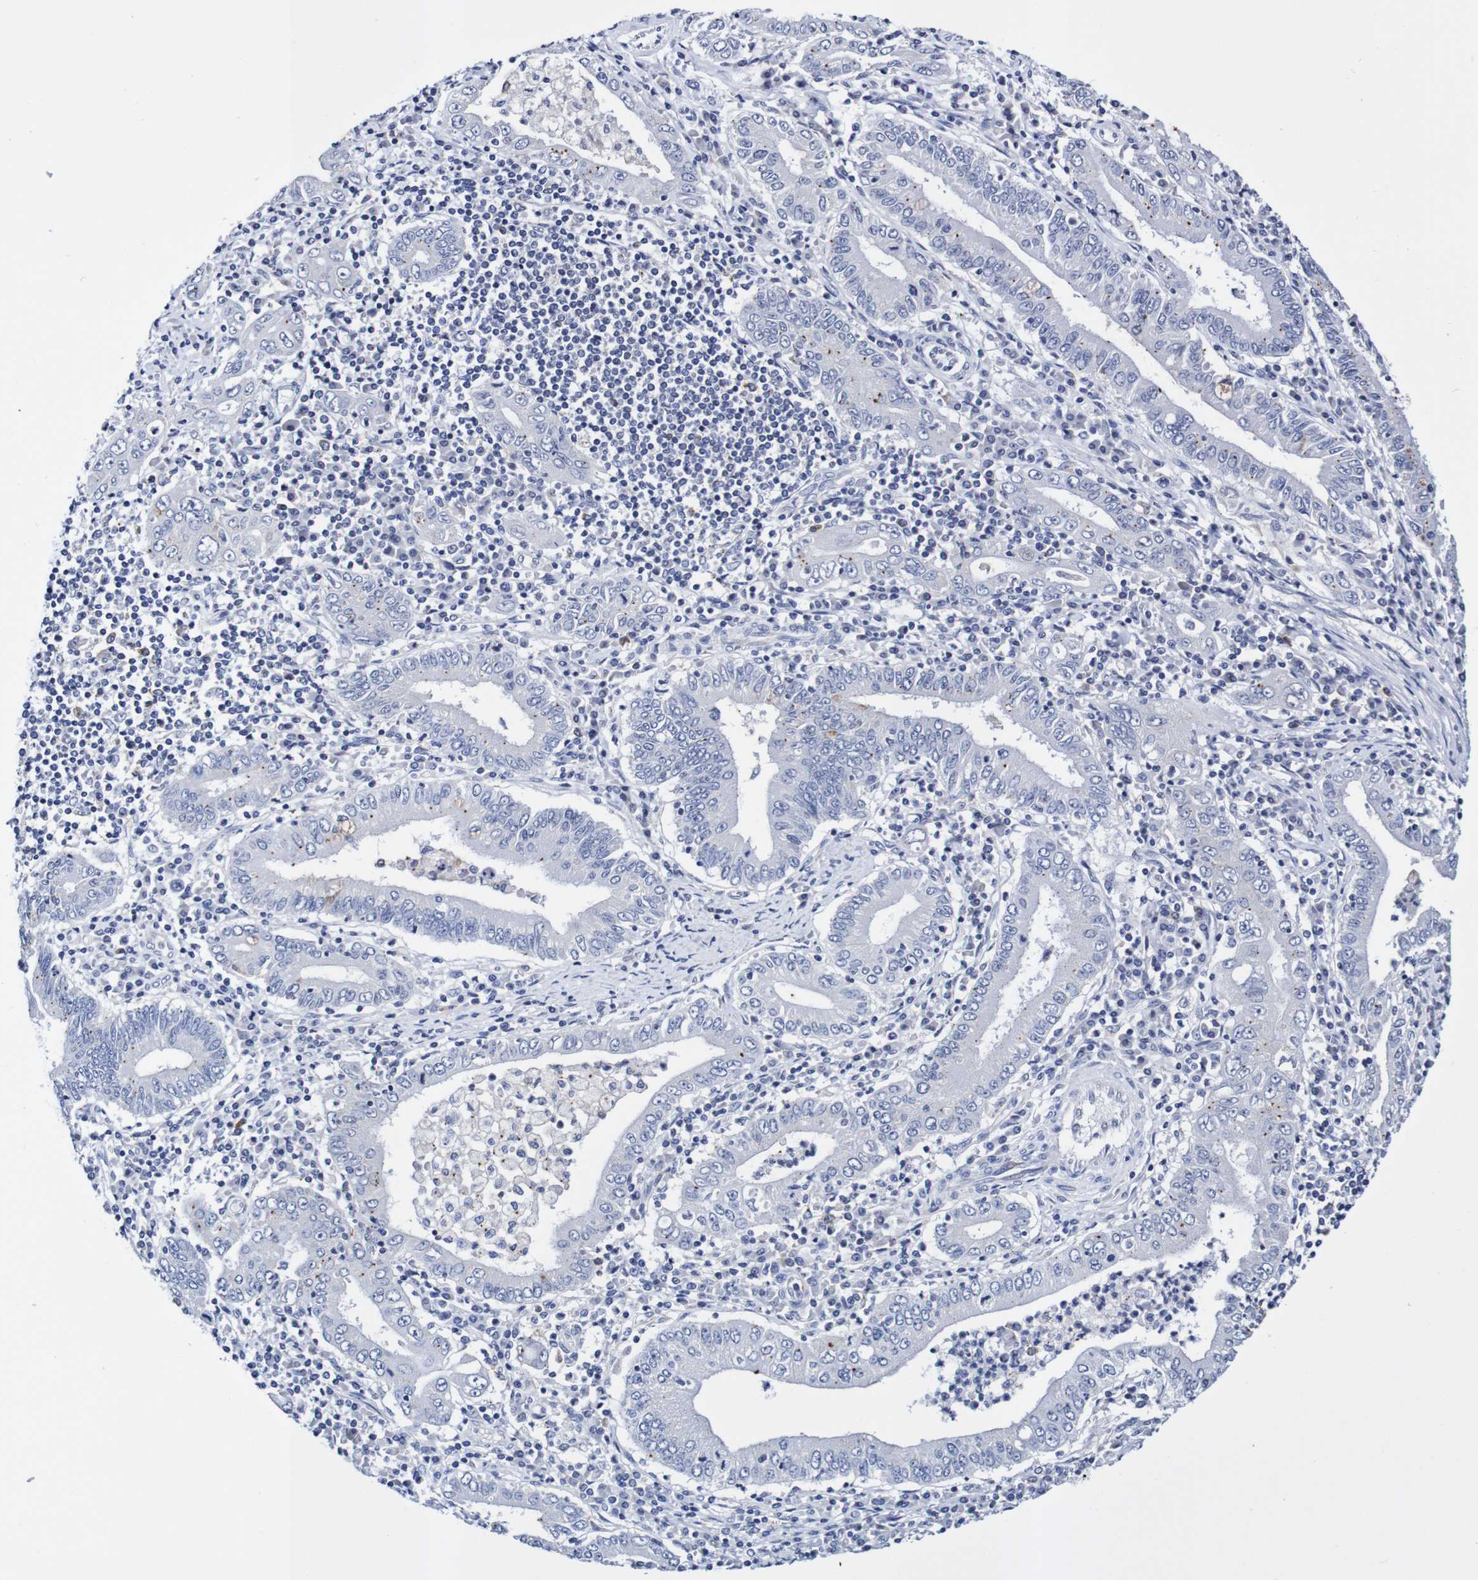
{"staining": {"intensity": "negative", "quantity": "none", "location": "none"}, "tissue": "stomach cancer", "cell_type": "Tumor cells", "image_type": "cancer", "snomed": [{"axis": "morphology", "description": "Normal tissue, NOS"}, {"axis": "morphology", "description": "Adenocarcinoma, NOS"}, {"axis": "topography", "description": "Esophagus"}, {"axis": "topography", "description": "Stomach, upper"}, {"axis": "topography", "description": "Peripheral nerve tissue"}], "caption": "Stomach cancer was stained to show a protein in brown. There is no significant staining in tumor cells.", "gene": "SEZ6", "patient": {"sex": "male", "age": 62}}